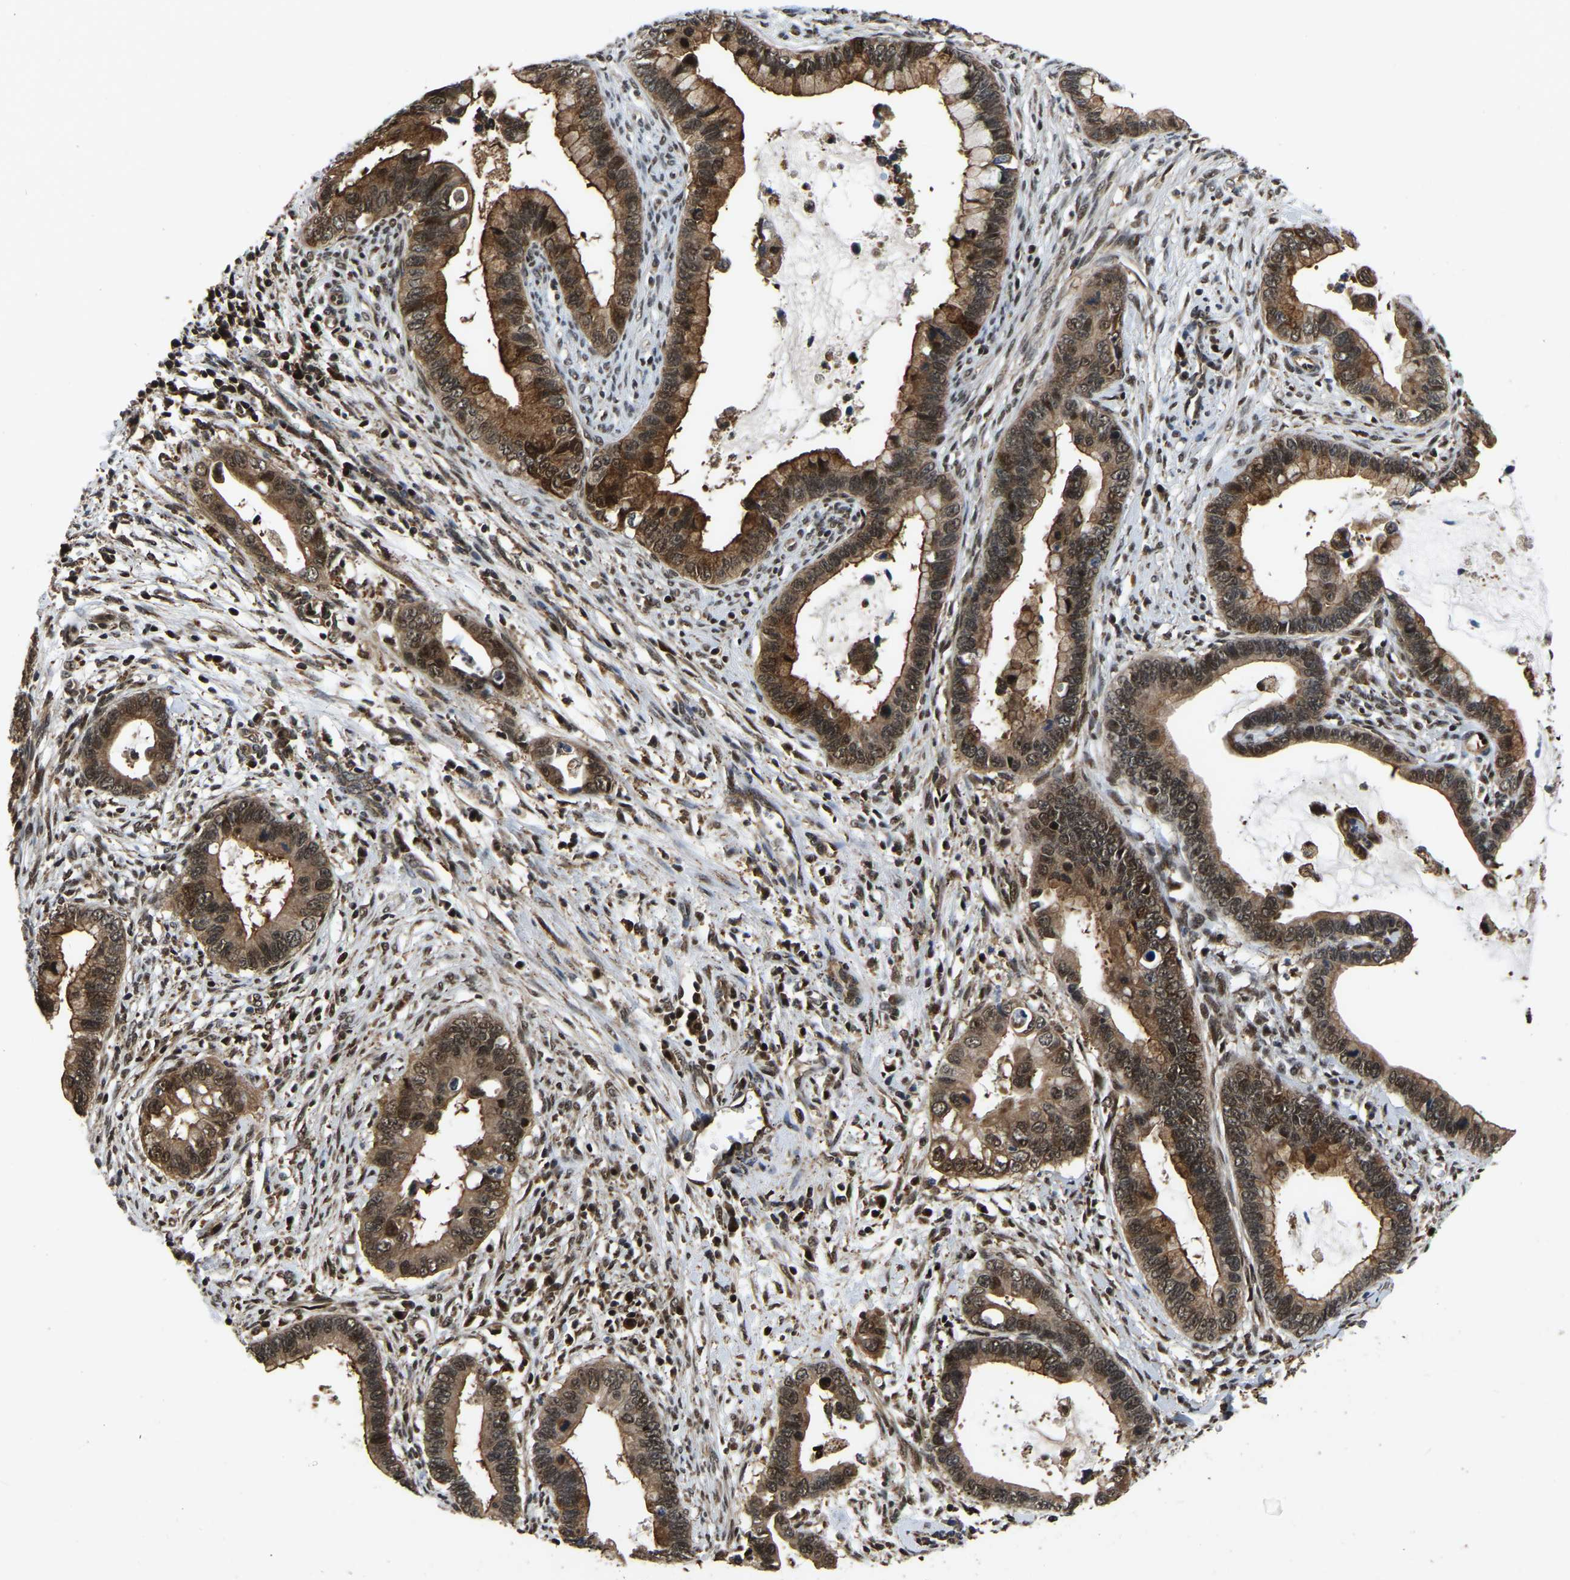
{"staining": {"intensity": "moderate", "quantity": ">75%", "location": "cytoplasmic/membranous,nuclear"}, "tissue": "cervical cancer", "cell_type": "Tumor cells", "image_type": "cancer", "snomed": [{"axis": "morphology", "description": "Adenocarcinoma, NOS"}, {"axis": "topography", "description": "Cervix"}], "caption": "Immunohistochemical staining of cervical cancer shows moderate cytoplasmic/membranous and nuclear protein positivity in about >75% of tumor cells.", "gene": "CIAO1", "patient": {"sex": "female", "age": 44}}